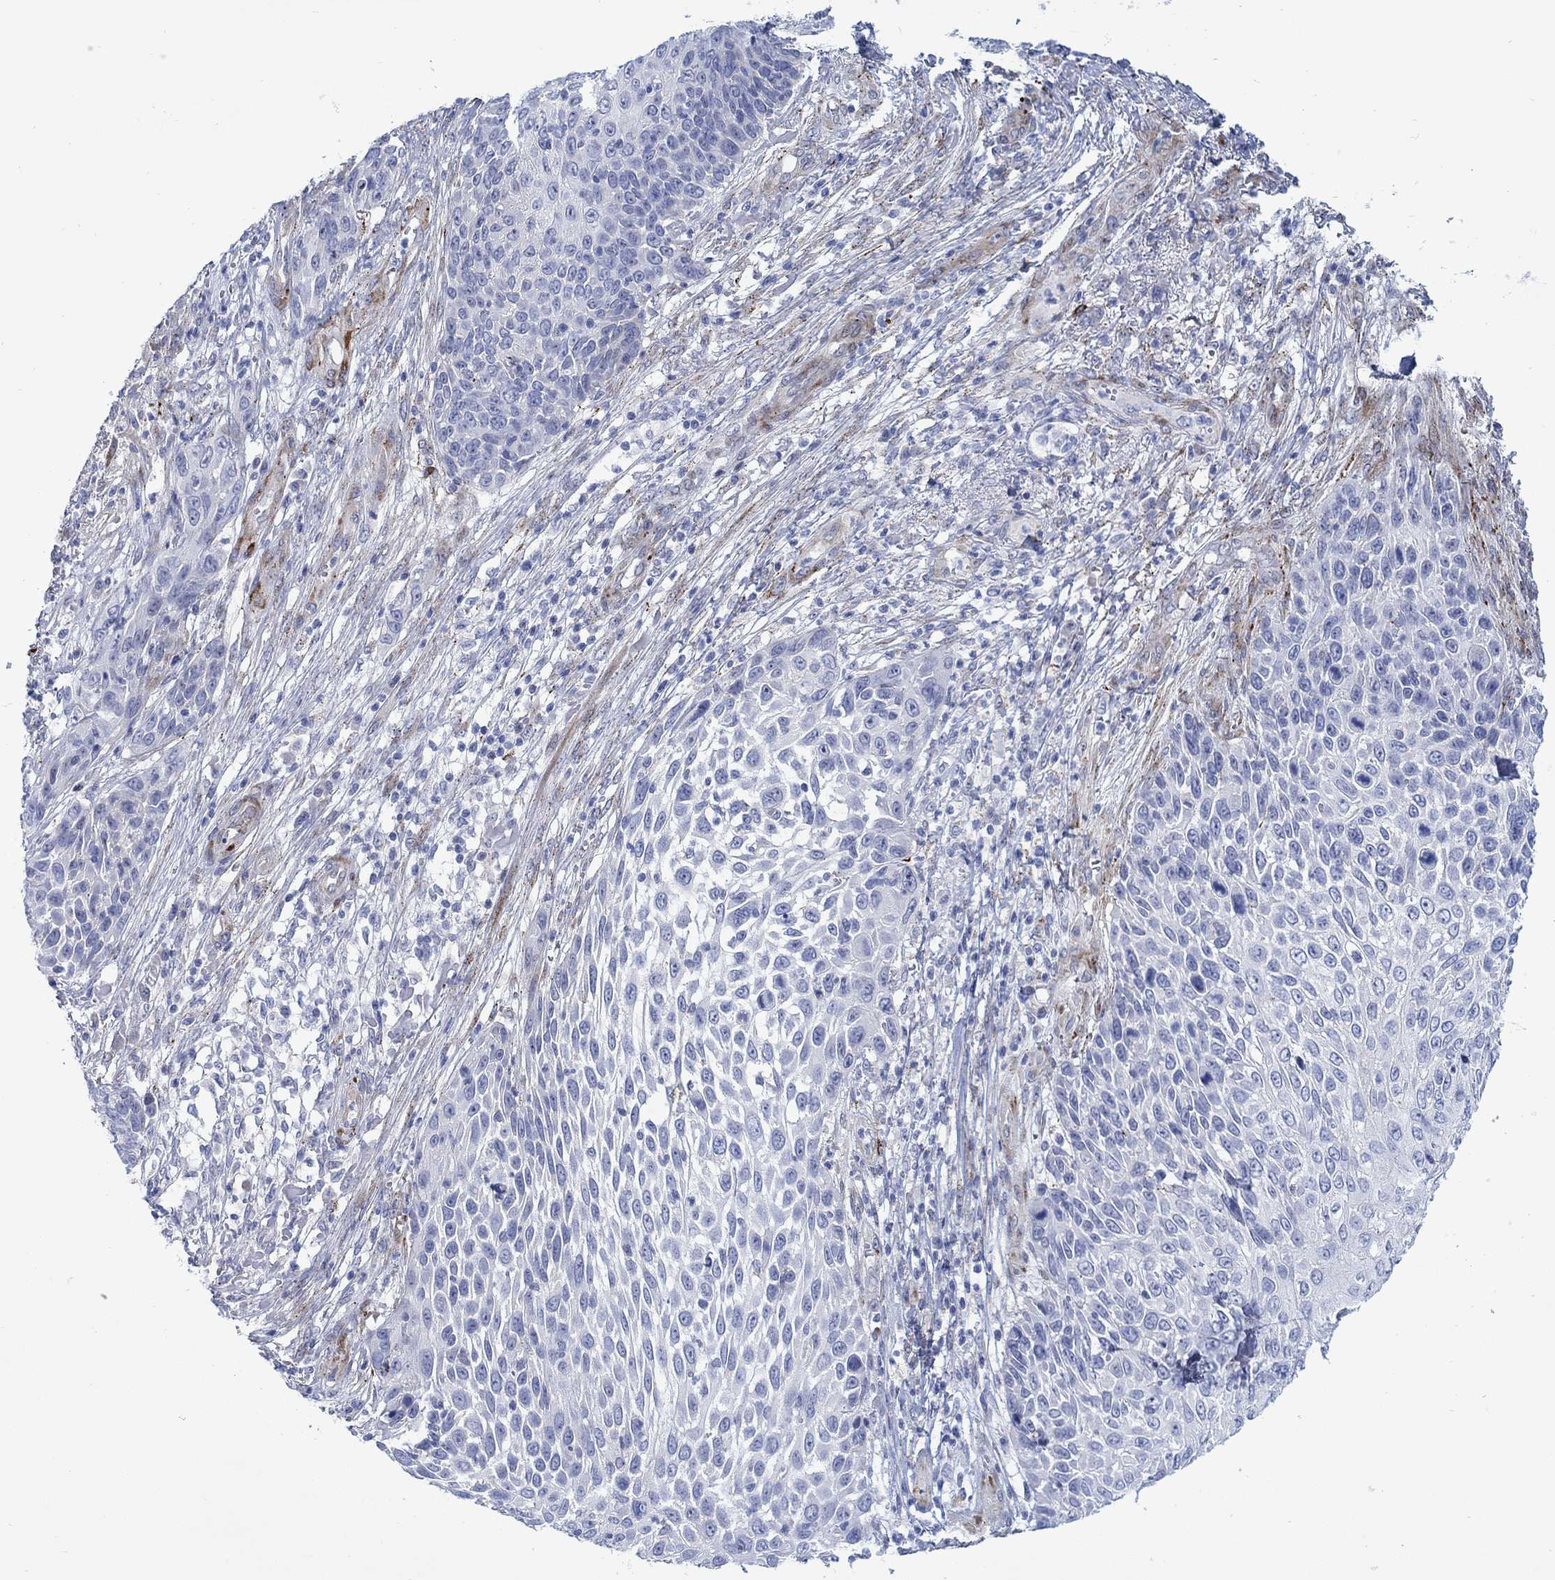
{"staining": {"intensity": "negative", "quantity": "none", "location": "none"}, "tissue": "skin cancer", "cell_type": "Tumor cells", "image_type": "cancer", "snomed": [{"axis": "morphology", "description": "Squamous cell carcinoma, NOS"}, {"axis": "topography", "description": "Skin"}], "caption": "Immunohistochemistry of human squamous cell carcinoma (skin) reveals no positivity in tumor cells.", "gene": "KSR2", "patient": {"sex": "male", "age": 92}}